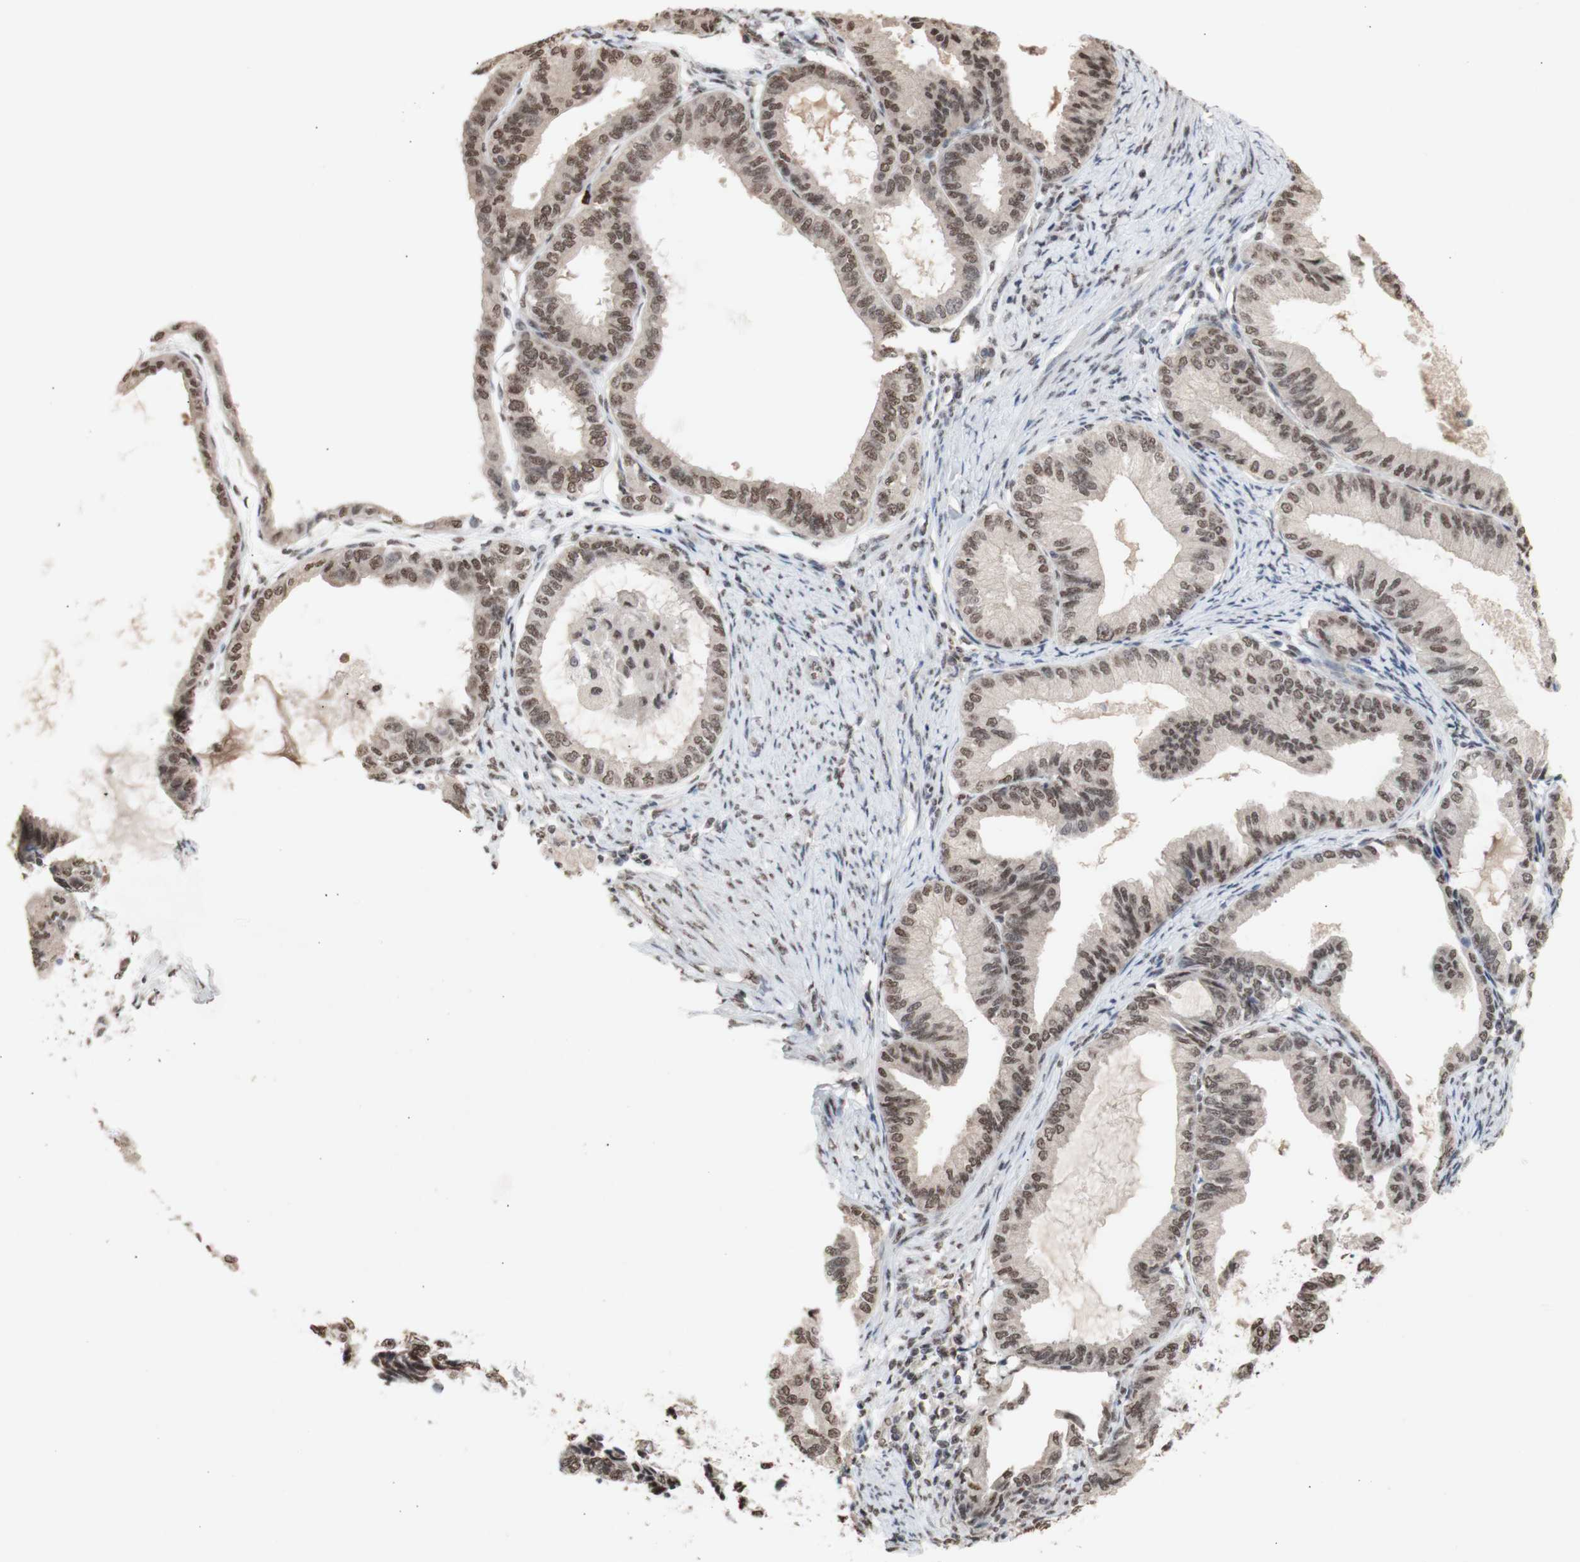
{"staining": {"intensity": "weak", "quantity": ">75%", "location": "nuclear"}, "tissue": "endometrial cancer", "cell_type": "Tumor cells", "image_type": "cancer", "snomed": [{"axis": "morphology", "description": "Adenocarcinoma, NOS"}, {"axis": "topography", "description": "Endometrium"}], "caption": "IHC image of human endometrial adenocarcinoma stained for a protein (brown), which reveals low levels of weak nuclear positivity in approximately >75% of tumor cells.", "gene": "SFPQ", "patient": {"sex": "female", "age": 86}}